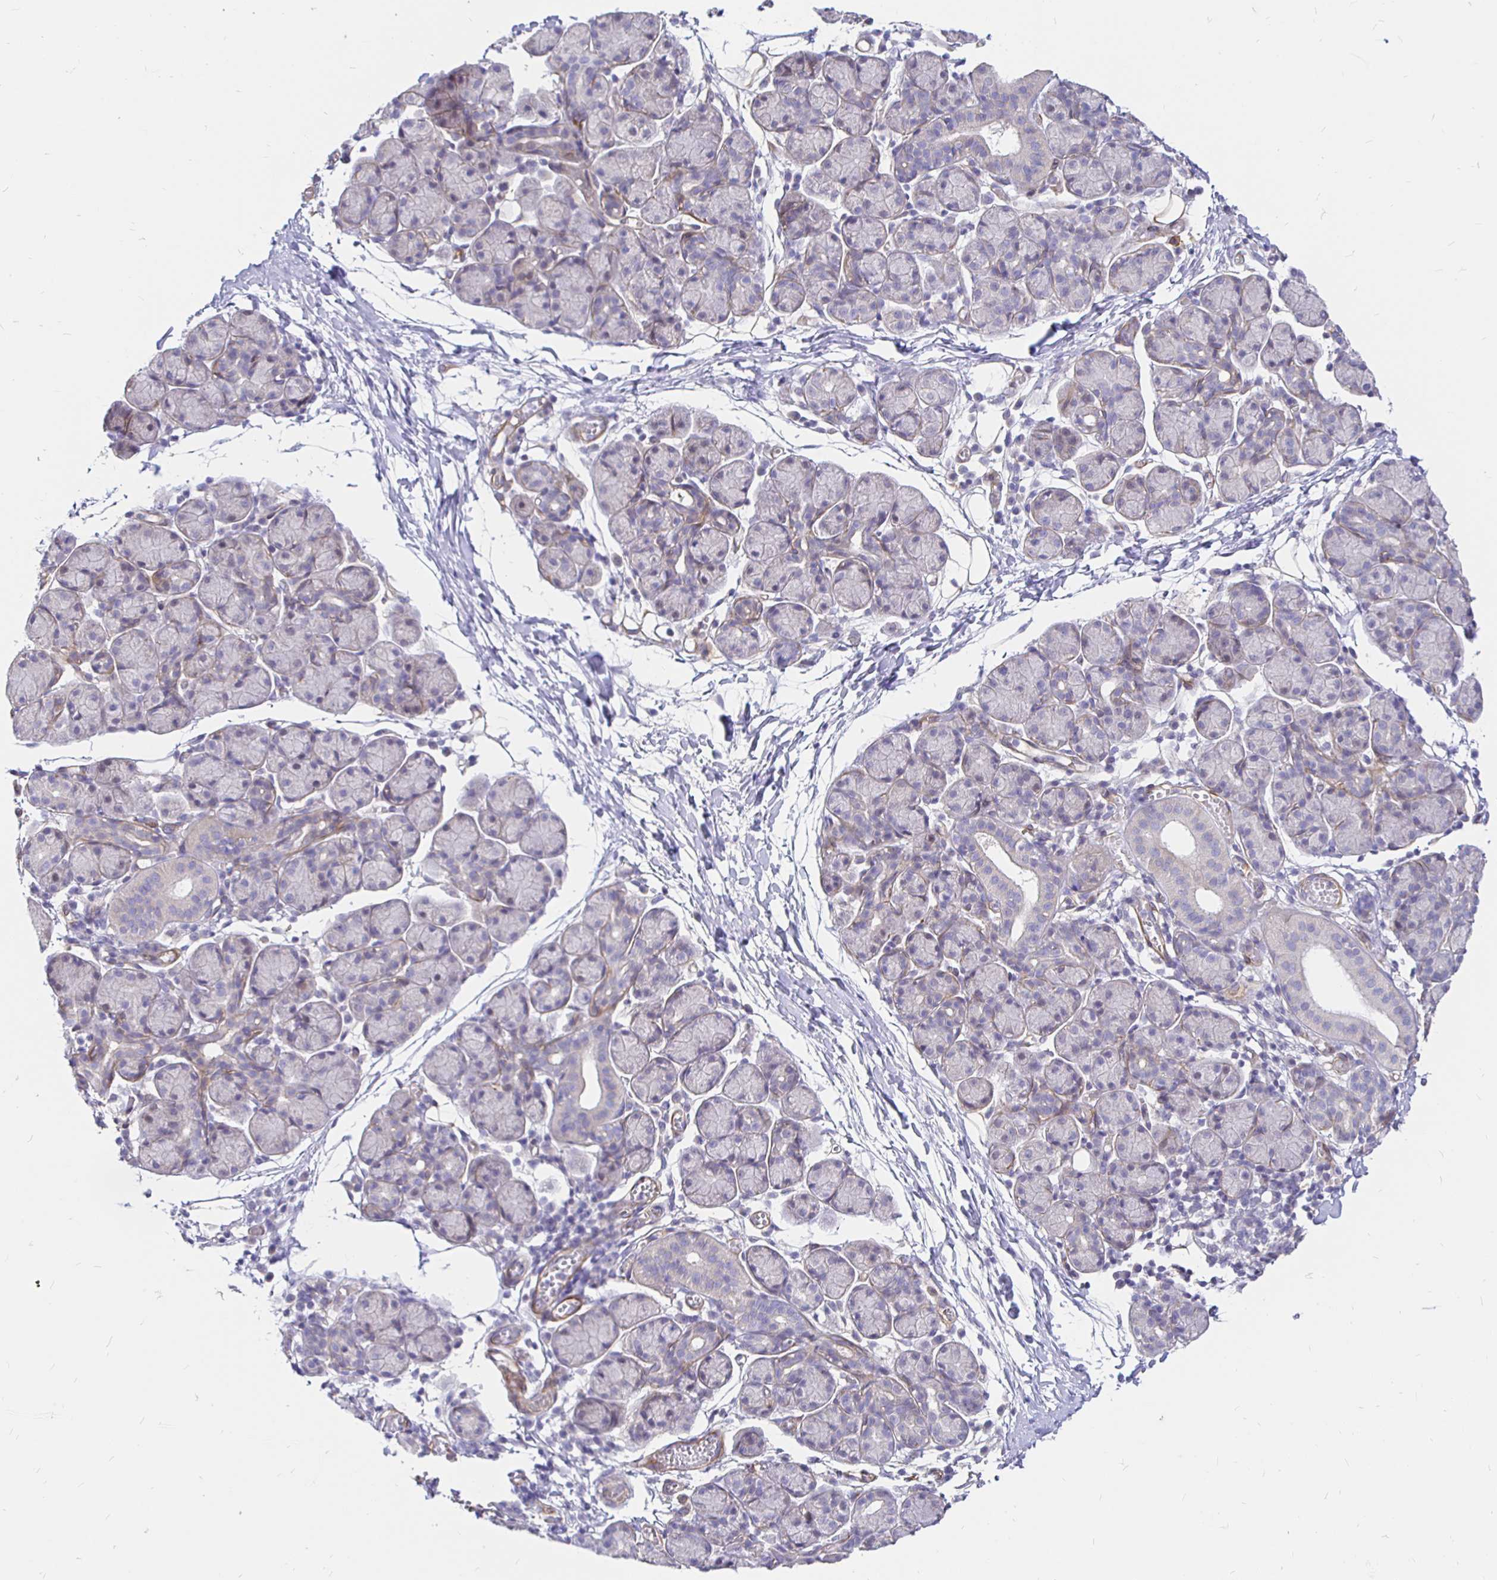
{"staining": {"intensity": "weak", "quantity": "<25%", "location": "cytoplasmic/membranous"}, "tissue": "salivary gland", "cell_type": "Glandular cells", "image_type": "normal", "snomed": [{"axis": "morphology", "description": "Normal tissue, NOS"}, {"axis": "morphology", "description": "Inflammation, NOS"}, {"axis": "topography", "description": "Lymph node"}, {"axis": "topography", "description": "Salivary gland"}], "caption": "The IHC photomicrograph has no significant staining in glandular cells of salivary gland. (Immunohistochemistry (ihc), brightfield microscopy, high magnification).", "gene": "PALM2AKAP2", "patient": {"sex": "male", "age": 3}}